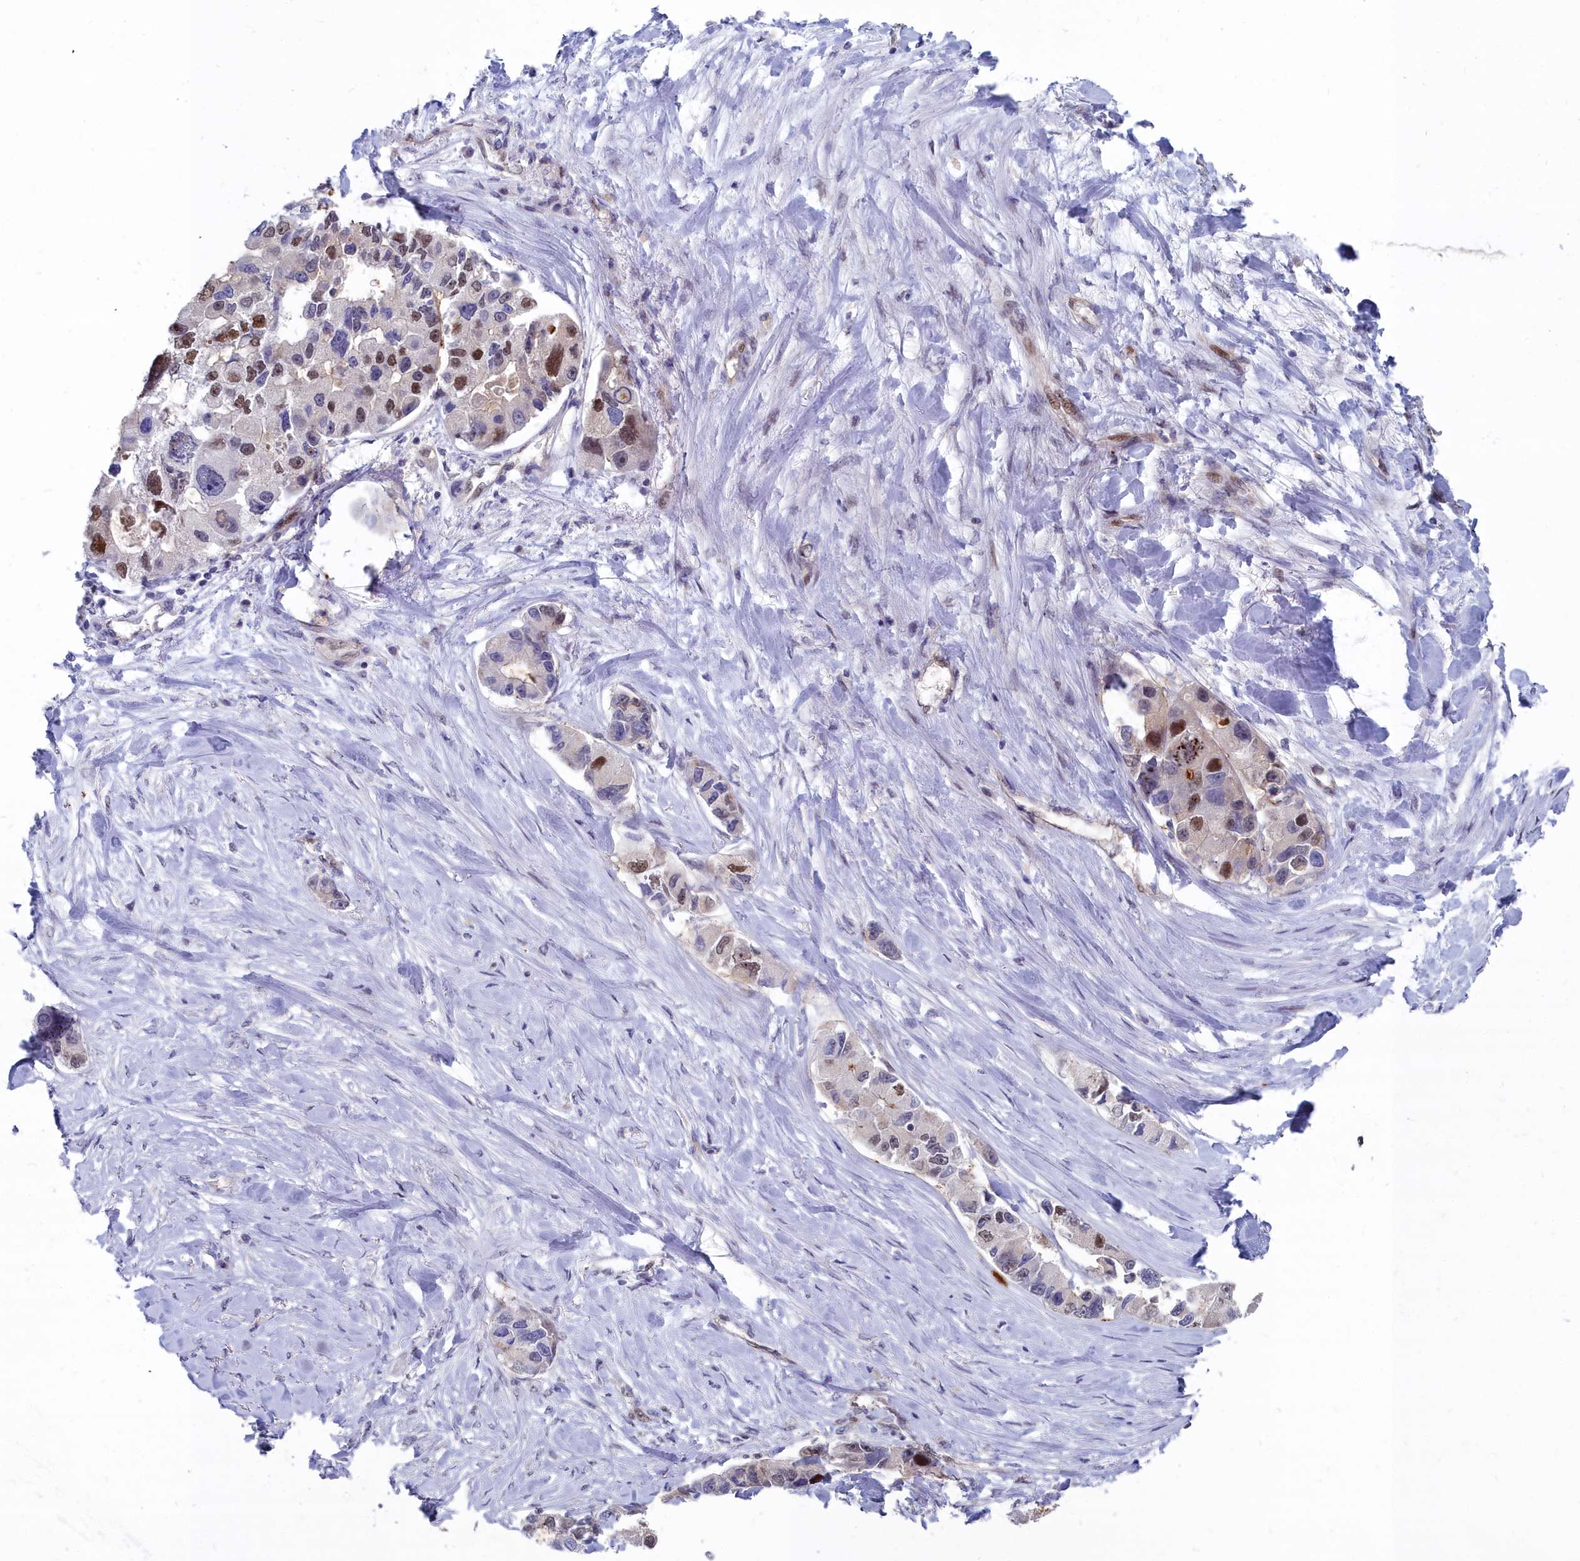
{"staining": {"intensity": "moderate", "quantity": "<25%", "location": "nuclear"}, "tissue": "lung cancer", "cell_type": "Tumor cells", "image_type": "cancer", "snomed": [{"axis": "morphology", "description": "Adenocarcinoma, NOS"}, {"axis": "topography", "description": "Lung"}], "caption": "Protein expression analysis of human adenocarcinoma (lung) reveals moderate nuclear positivity in about <25% of tumor cells.", "gene": "RPS27A", "patient": {"sex": "female", "age": 54}}